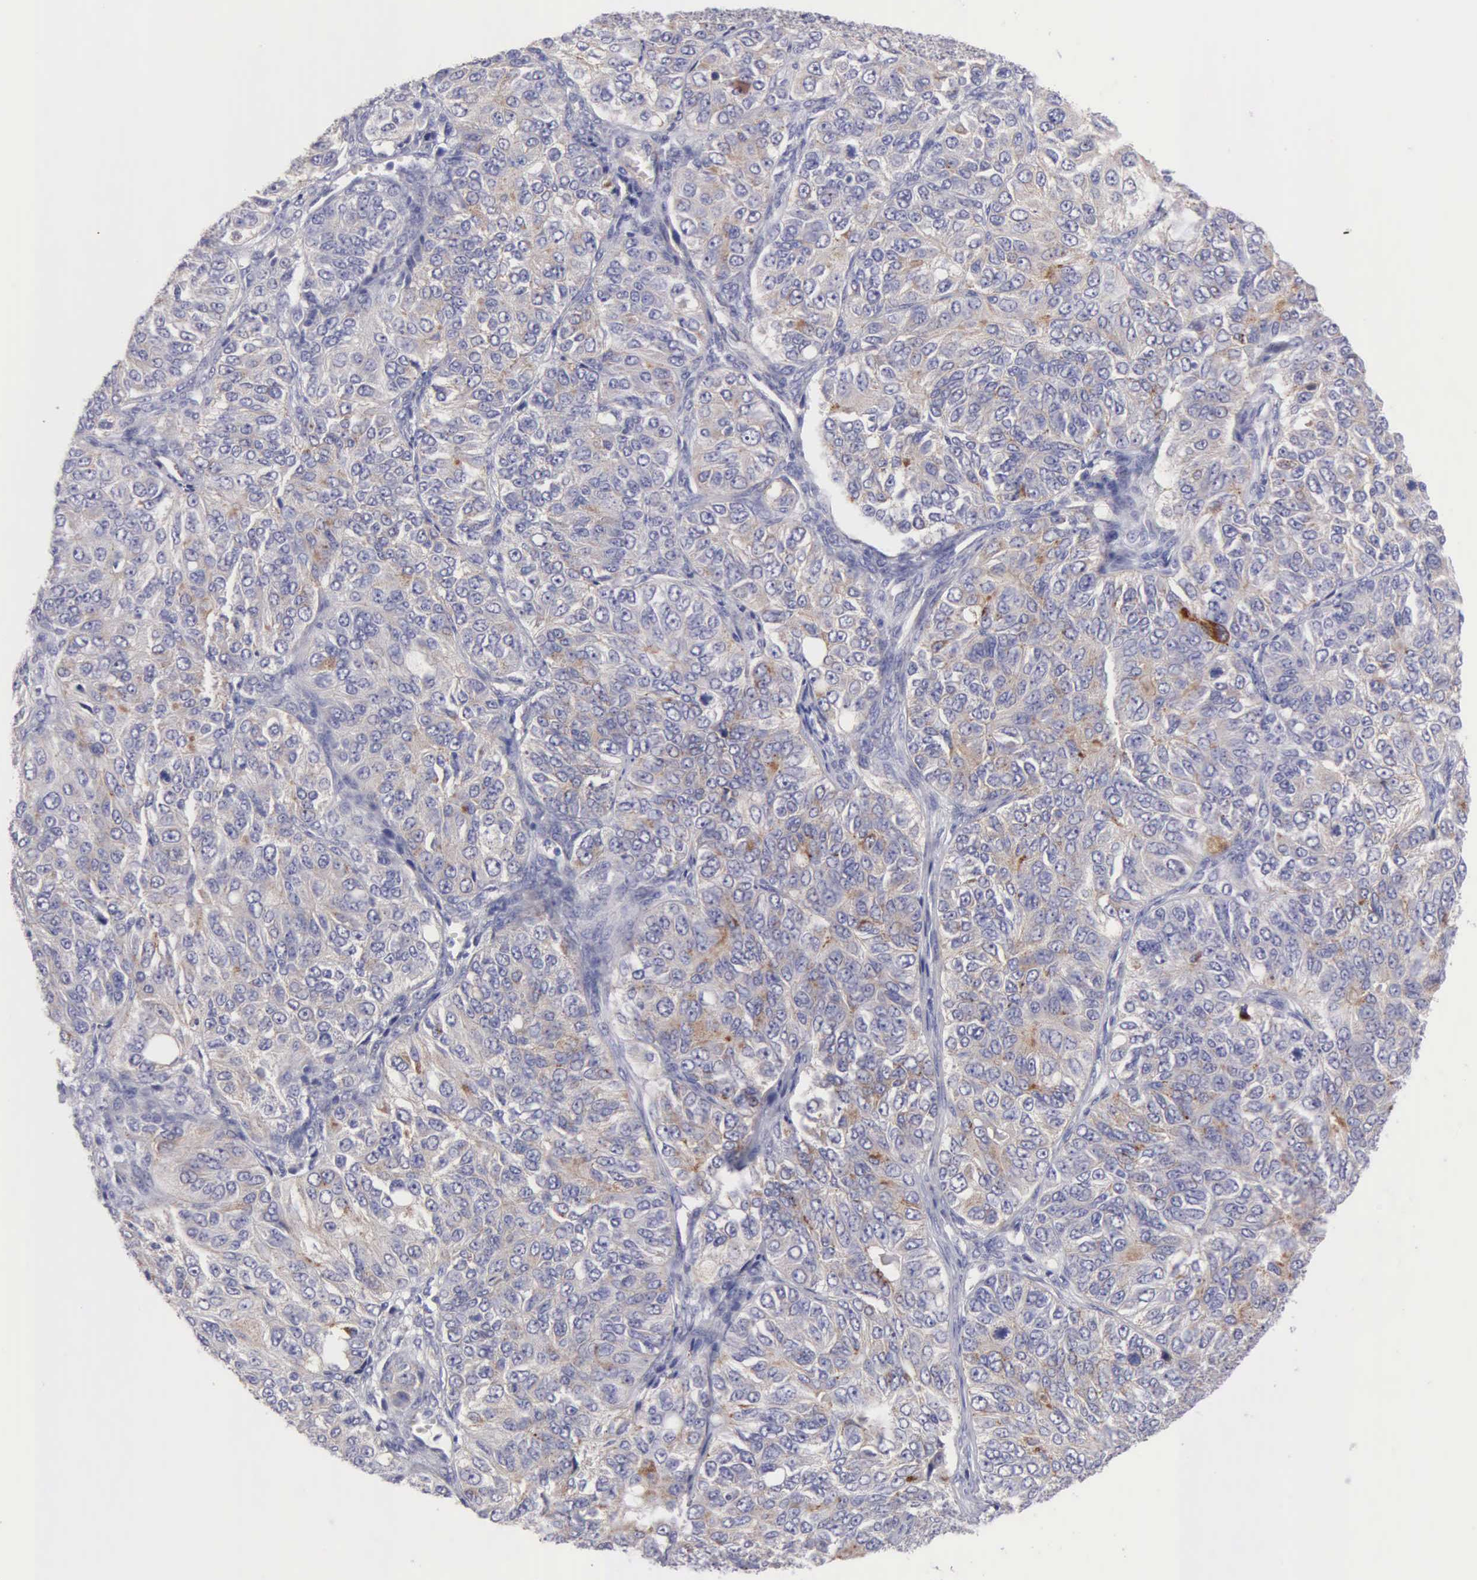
{"staining": {"intensity": "weak", "quantity": "25%-75%", "location": "cytoplasmic/membranous"}, "tissue": "ovarian cancer", "cell_type": "Tumor cells", "image_type": "cancer", "snomed": [{"axis": "morphology", "description": "Carcinoma, endometroid"}, {"axis": "topography", "description": "Ovary"}], "caption": "Immunohistochemistry (IHC) (DAB) staining of human endometroid carcinoma (ovarian) reveals weak cytoplasmic/membranous protein expression in about 25%-75% of tumor cells.", "gene": "APP", "patient": {"sex": "female", "age": 51}}